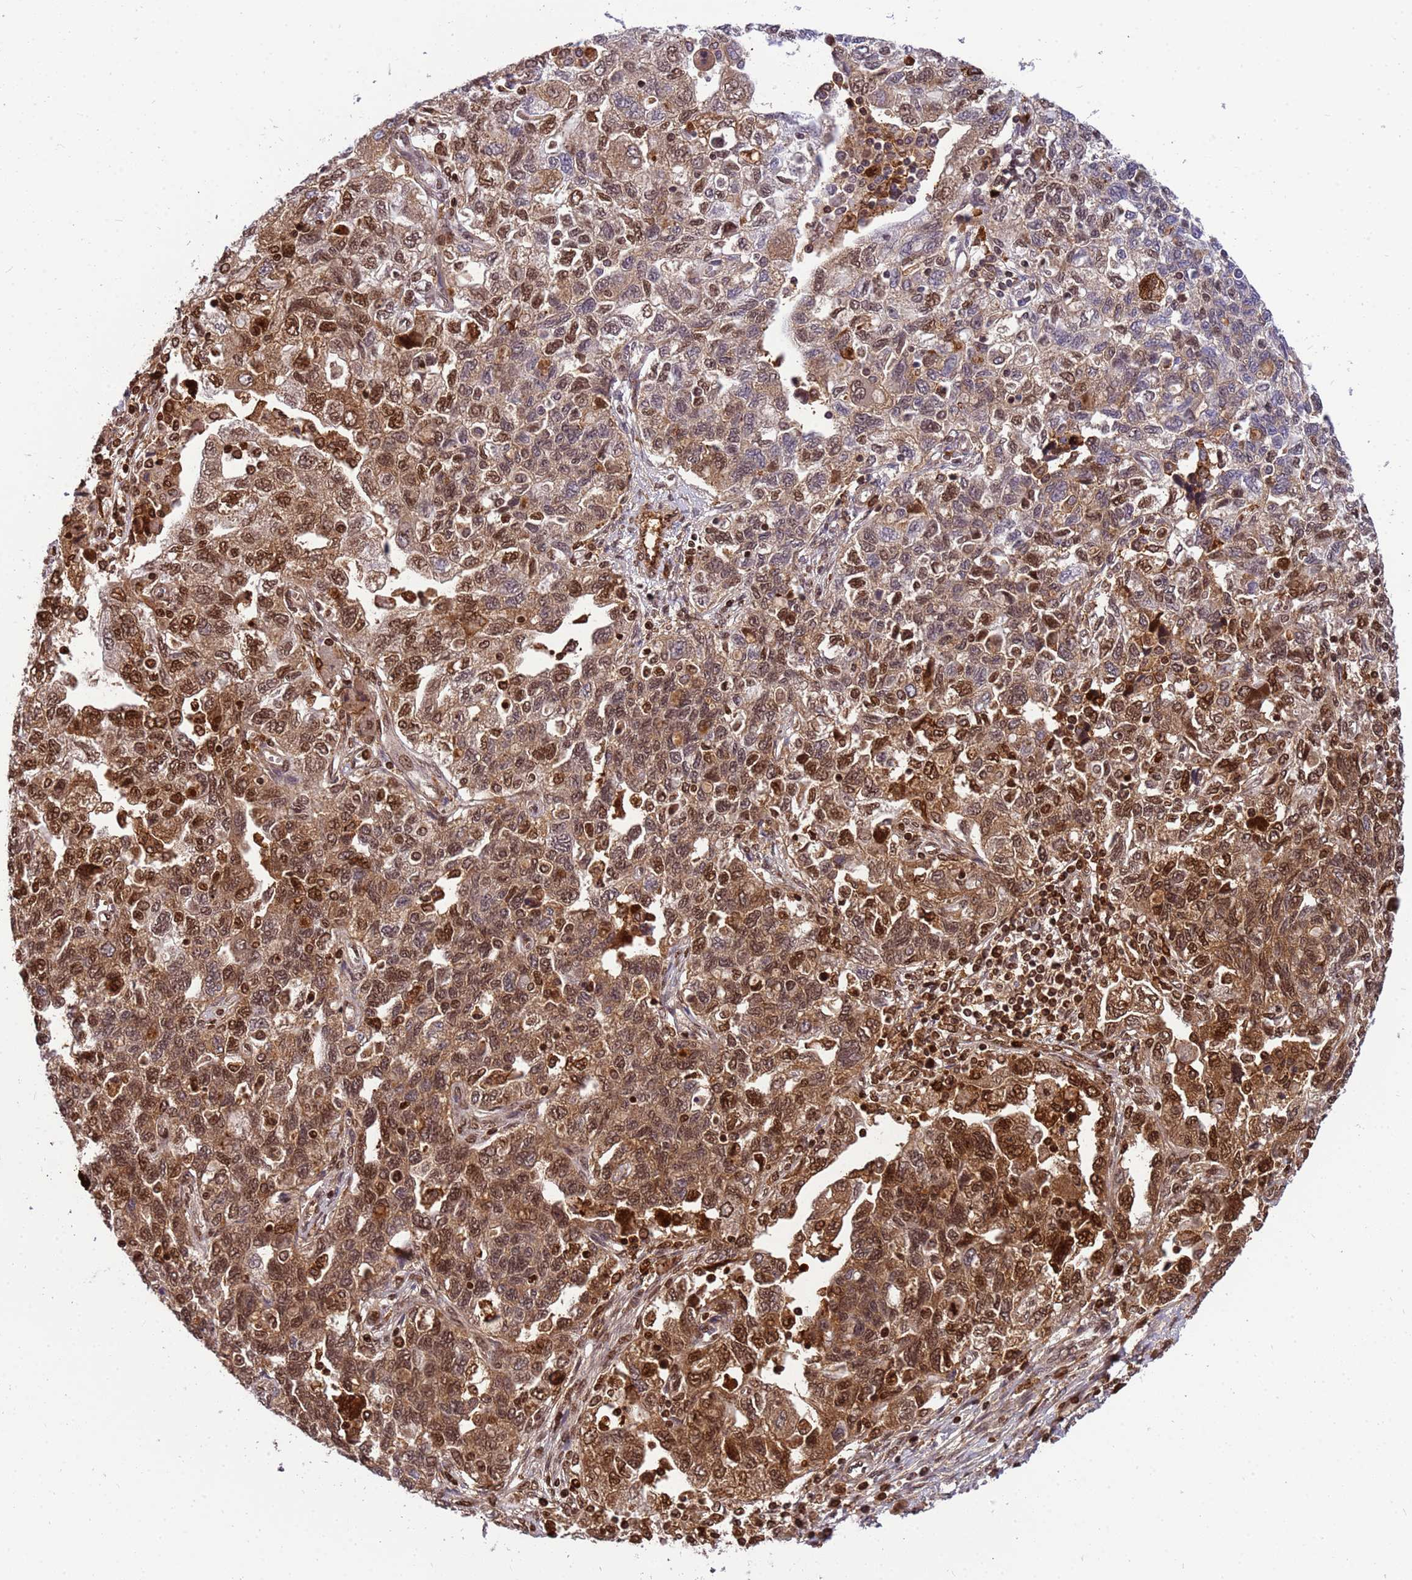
{"staining": {"intensity": "moderate", "quantity": ">75%", "location": "cytoplasmic/membranous,nuclear"}, "tissue": "ovarian cancer", "cell_type": "Tumor cells", "image_type": "cancer", "snomed": [{"axis": "morphology", "description": "Carcinoma, NOS"}, {"axis": "morphology", "description": "Cystadenocarcinoma, serous, NOS"}, {"axis": "topography", "description": "Ovary"}], "caption": "Tumor cells show moderate cytoplasmic/membranous and nuclear staining in approximately >75% of cells in ovarian cancer.", "gene": "ORM1", "patient": {"sex": "female", "age": 69}}